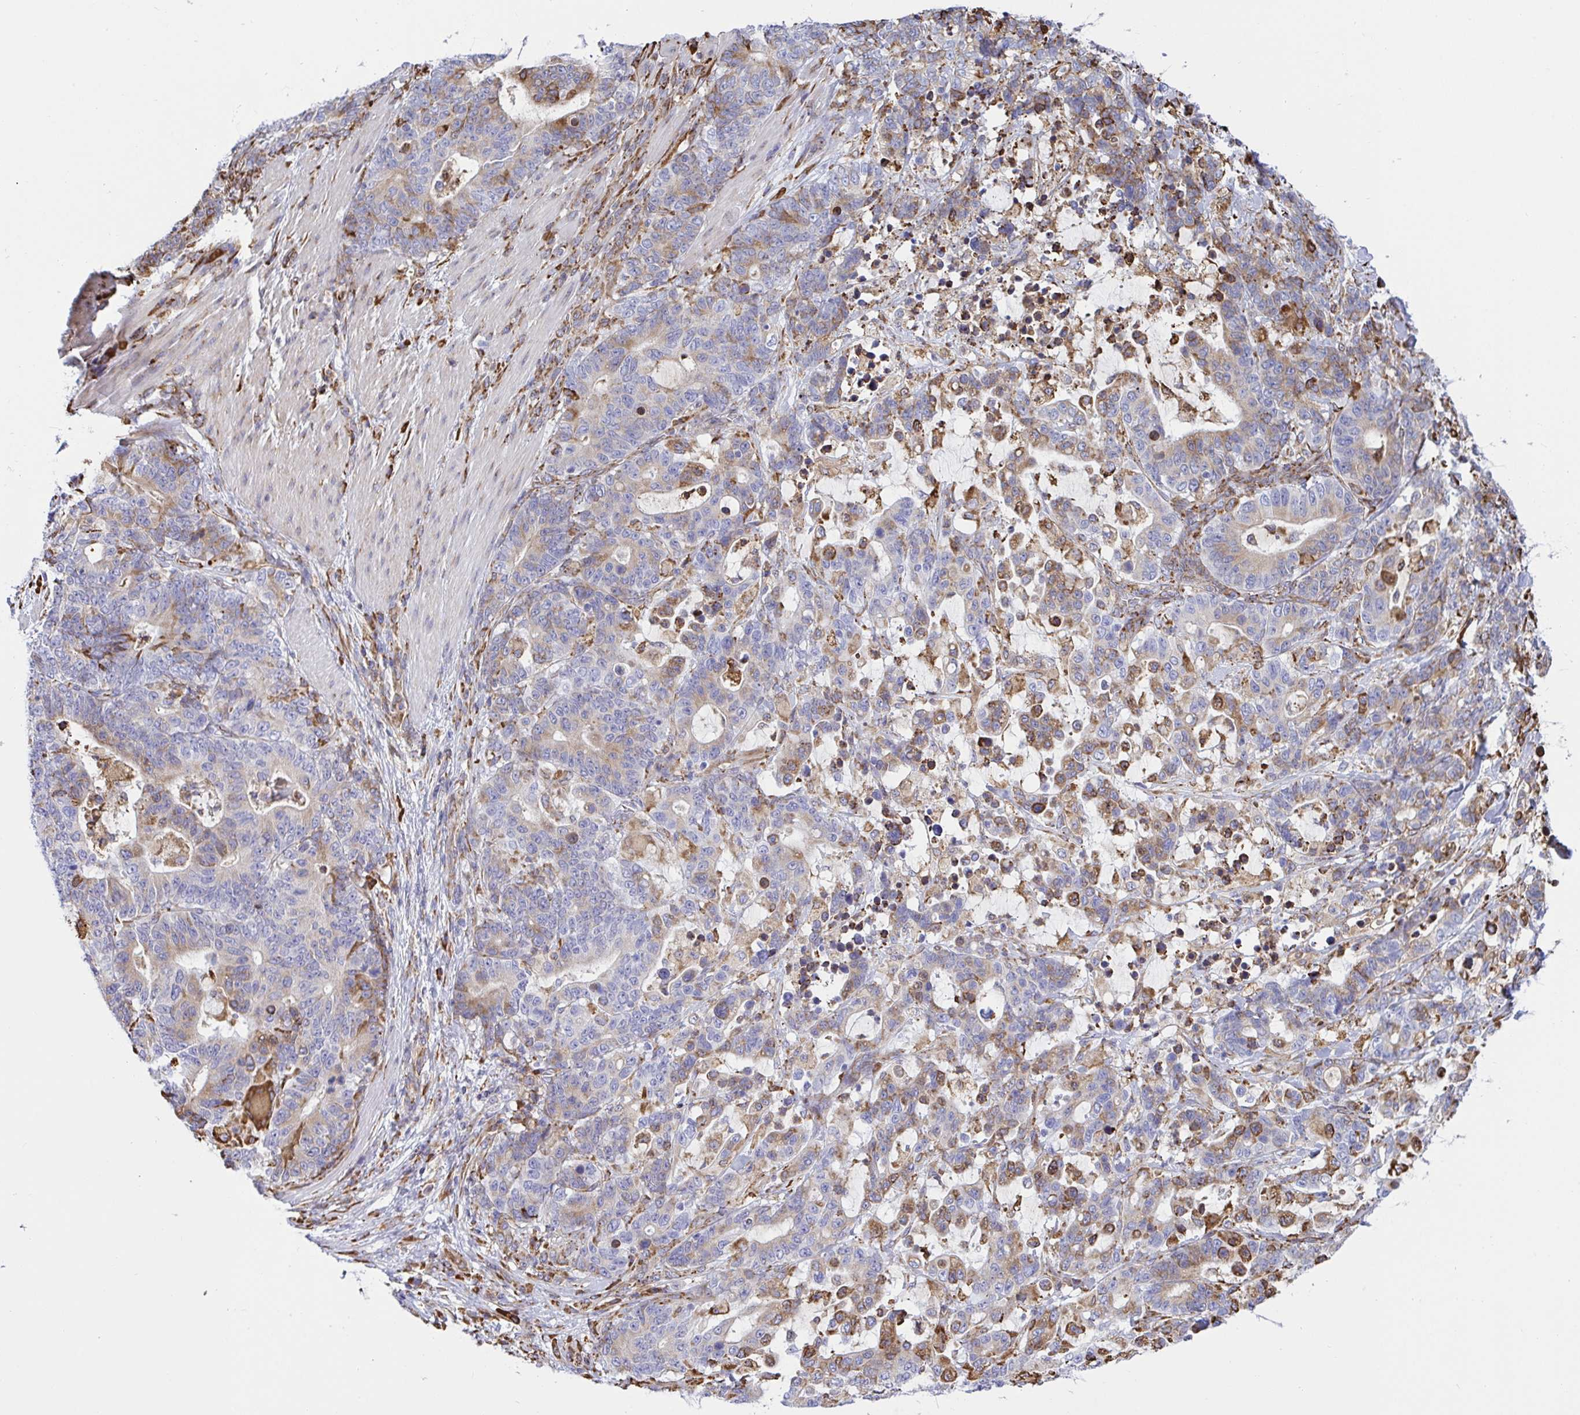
{"staining": {"intensity": "weak", "quantity": "25%-75%", "location": "cytoplasmic/membranous"}, "tissue": "stomach cancer", "cell_type": "Tumor cells", "image_type": "cancer", "snomed": [{"axis": "morphology", "description": "Normal tissue, NOS"}, {"axis": "morphology", "description": "Adenocarcinoma, NOS"}, {"axis": "topography", "description": "Stomach"}], "caption": "Weak cytoplasmic/membranous protein positivity is seen in approximately 25%-75% of tumor cells in stomach adenocarcinoma.", "gene": "CLGN", "patient": {"sex": "female", "age": 64}}